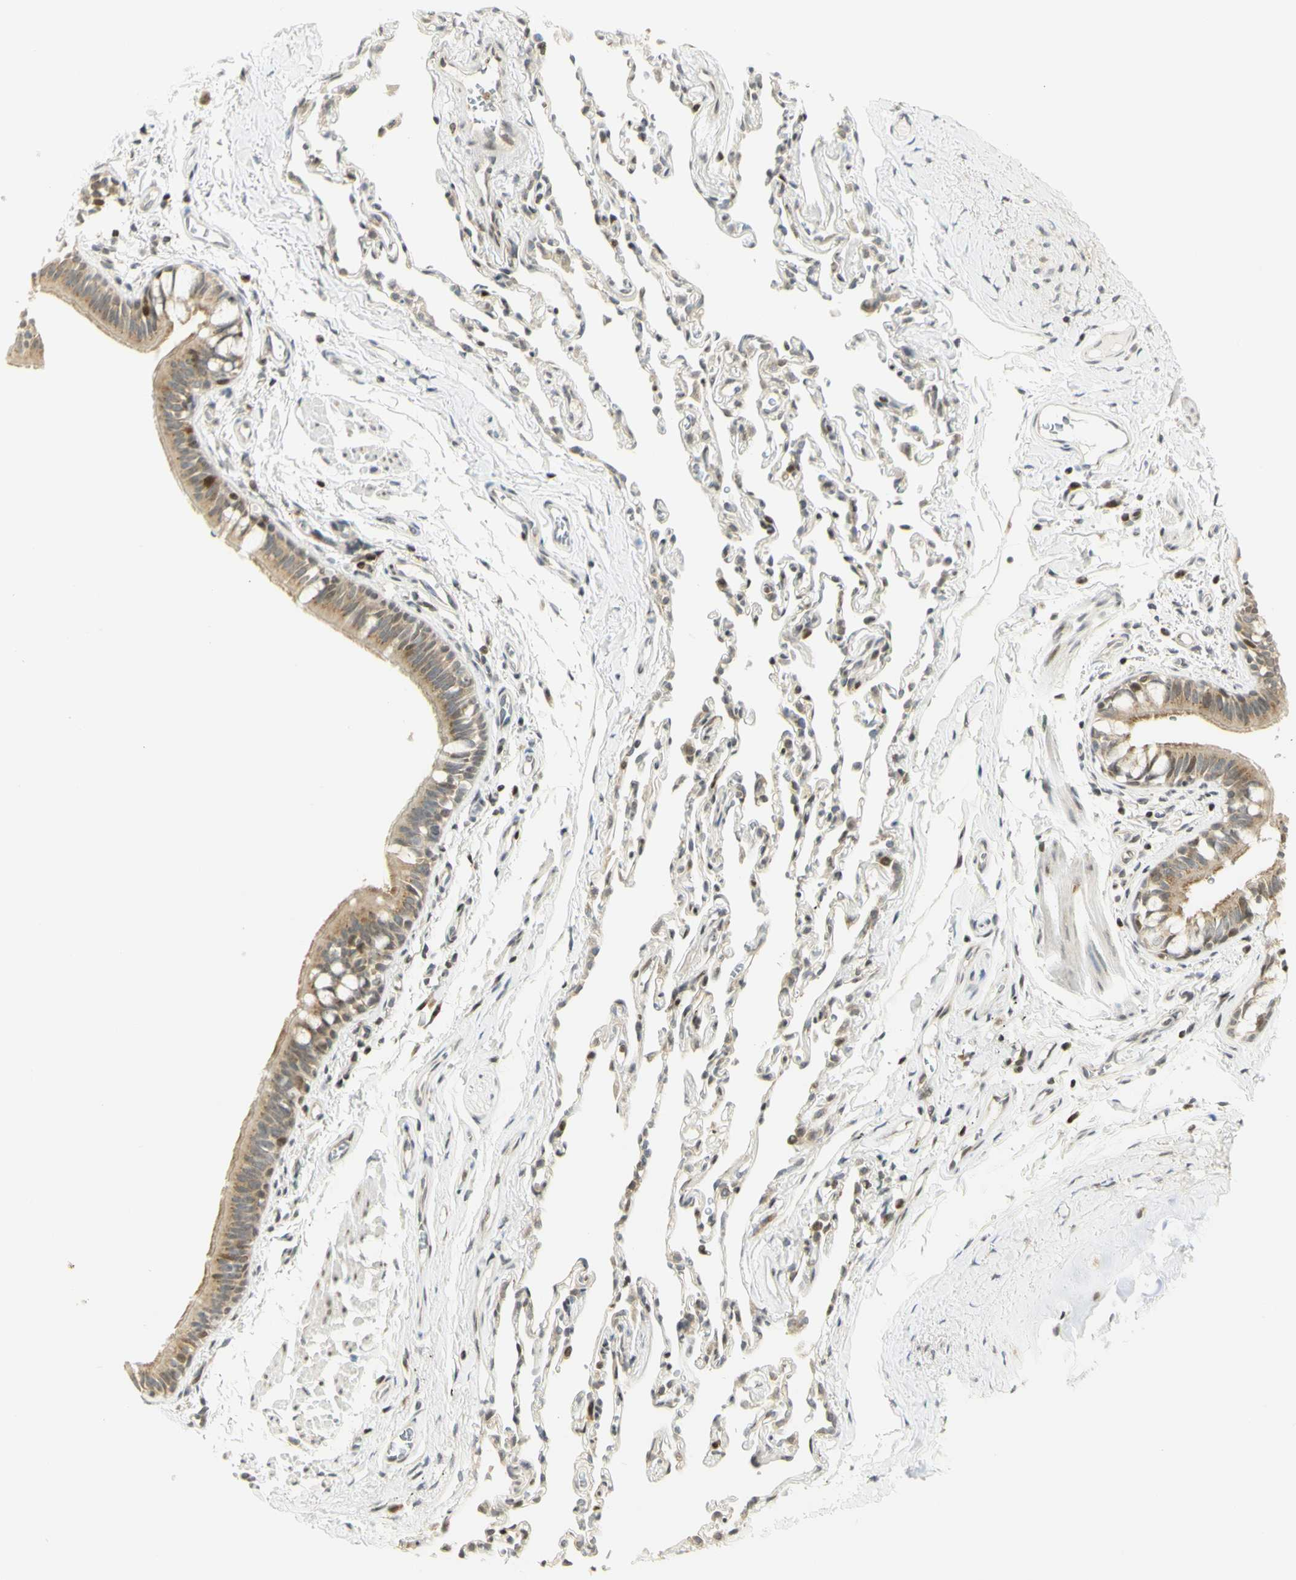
{"staining": {"intensity": "moderate", "quantity": ">75%", "location": "cytoplasmic/membranous"}, "tissue": "bronchus", "cell_type": "Respiratory epithelial cells", "image_type": "normal", "snomed": [{"axis": "morphology", "description": "Normal tissue, NOS"}, {"axis": "topography", "description": "Bronchus"}, {"axis": "topography", "description": "Lung"}], "caption": "Respiratory epithelial cells display medium levels of moderate cytoplasmic/membranous positivity in about >75% of cells in normal human bronchus.", "gene": "KIF11", "patient": {"sex": "male", "age": 64}}